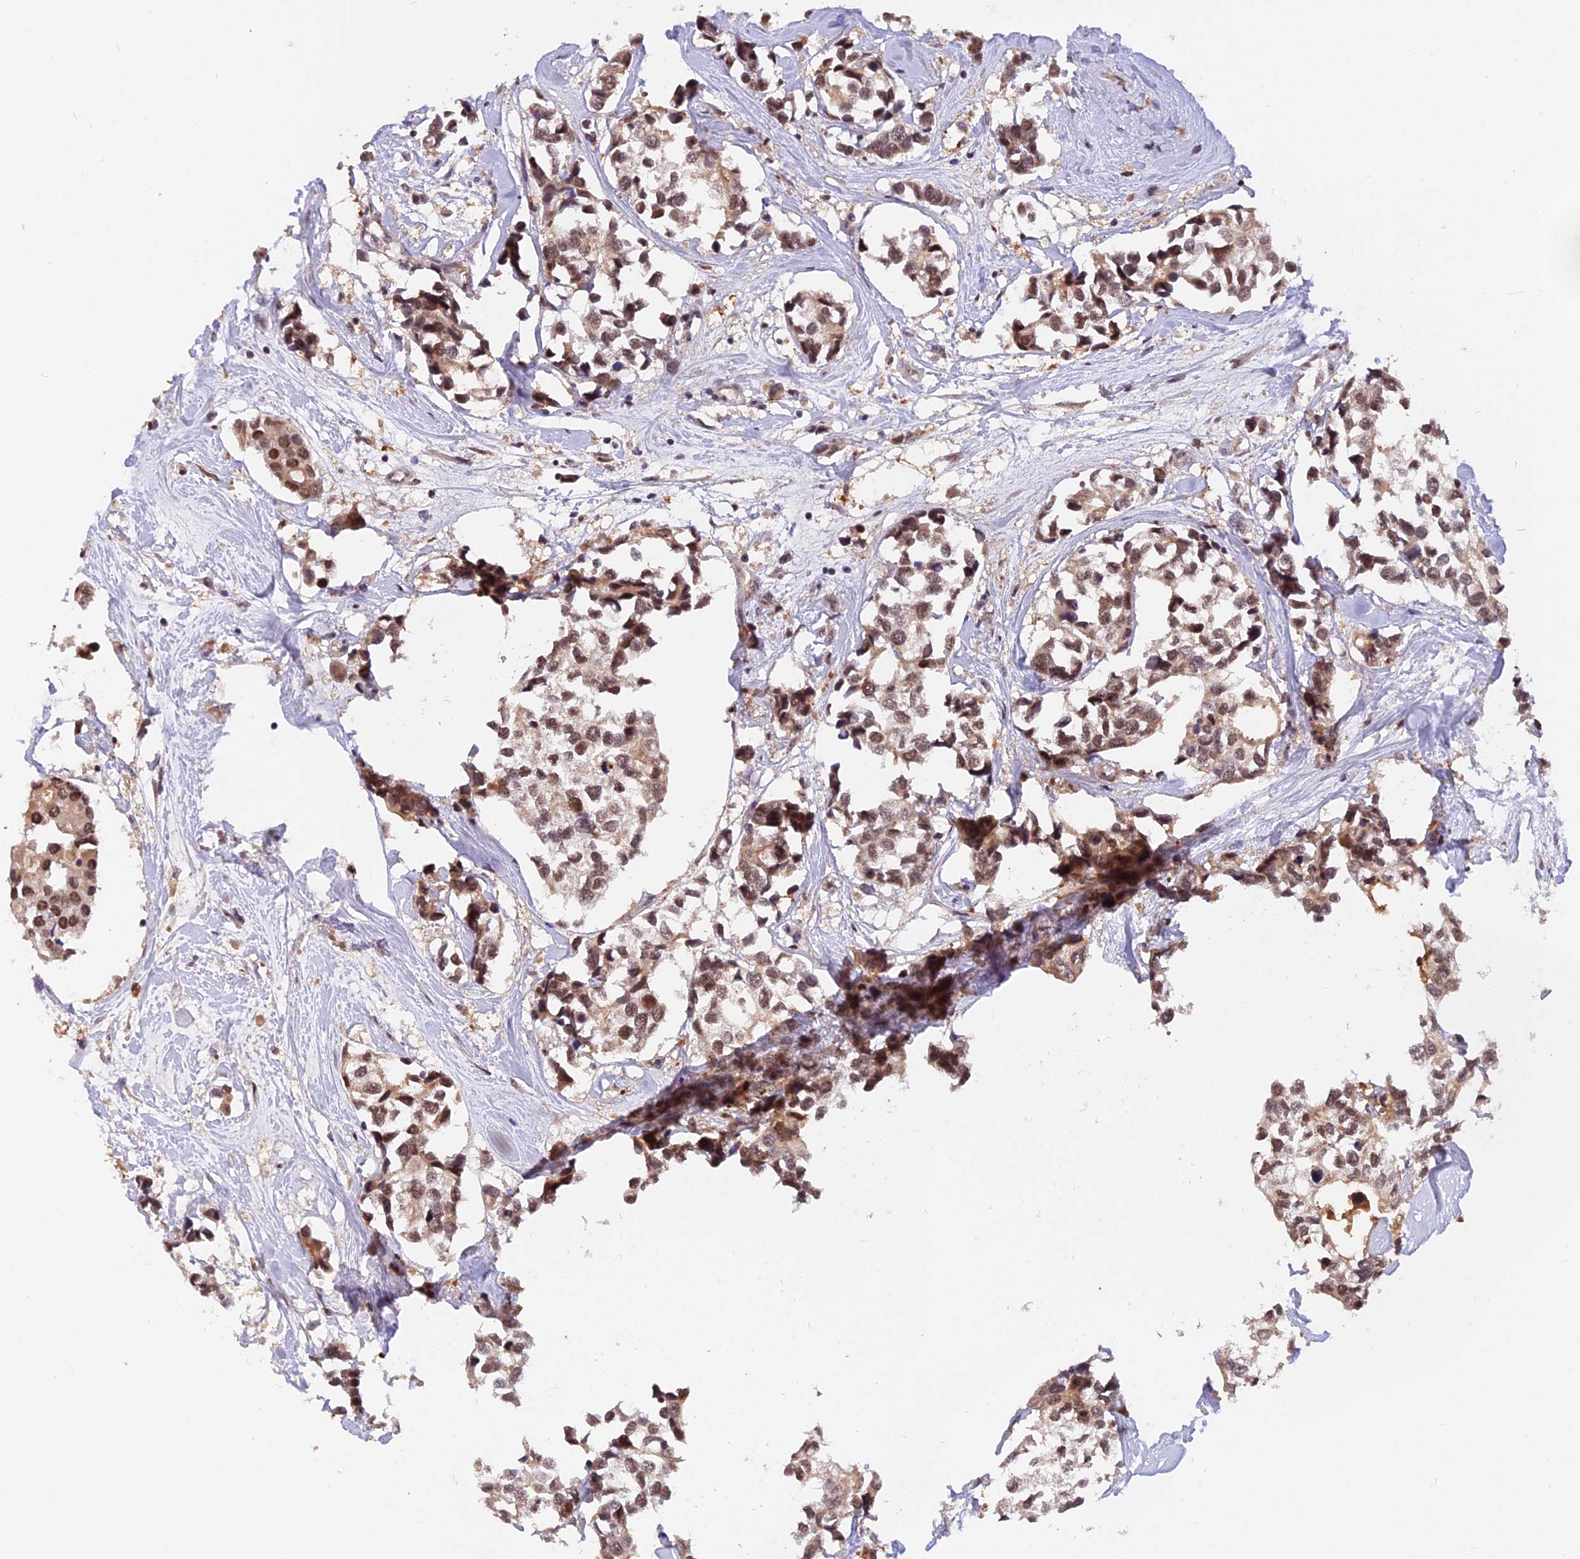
{"staining": {"intensity": "moderate", "quantity": ">75%", "location": "cytoplasmic/membranous,nuclear"}, "tissue": "breast cancer", "cell_type": "Tumor cells", "image_type": "cancer", "snomed": [{"axis": "morphology", "description": "Duct carcinoma"}, {"axis": "topography", "description": "Breast"}], "caption": "Brown immunohistochemical staining in human intraductal carcinoma (breast) shows moderate cytoplasmic/membranous and nuclear positivity in about >75% of tumor cells. (DAB (3,3'-diaminobenzidine) IHC with brightfield microscopy, high magnification).", "gene": "MNS1", "patient": {"sex": "female", "age": 83}}